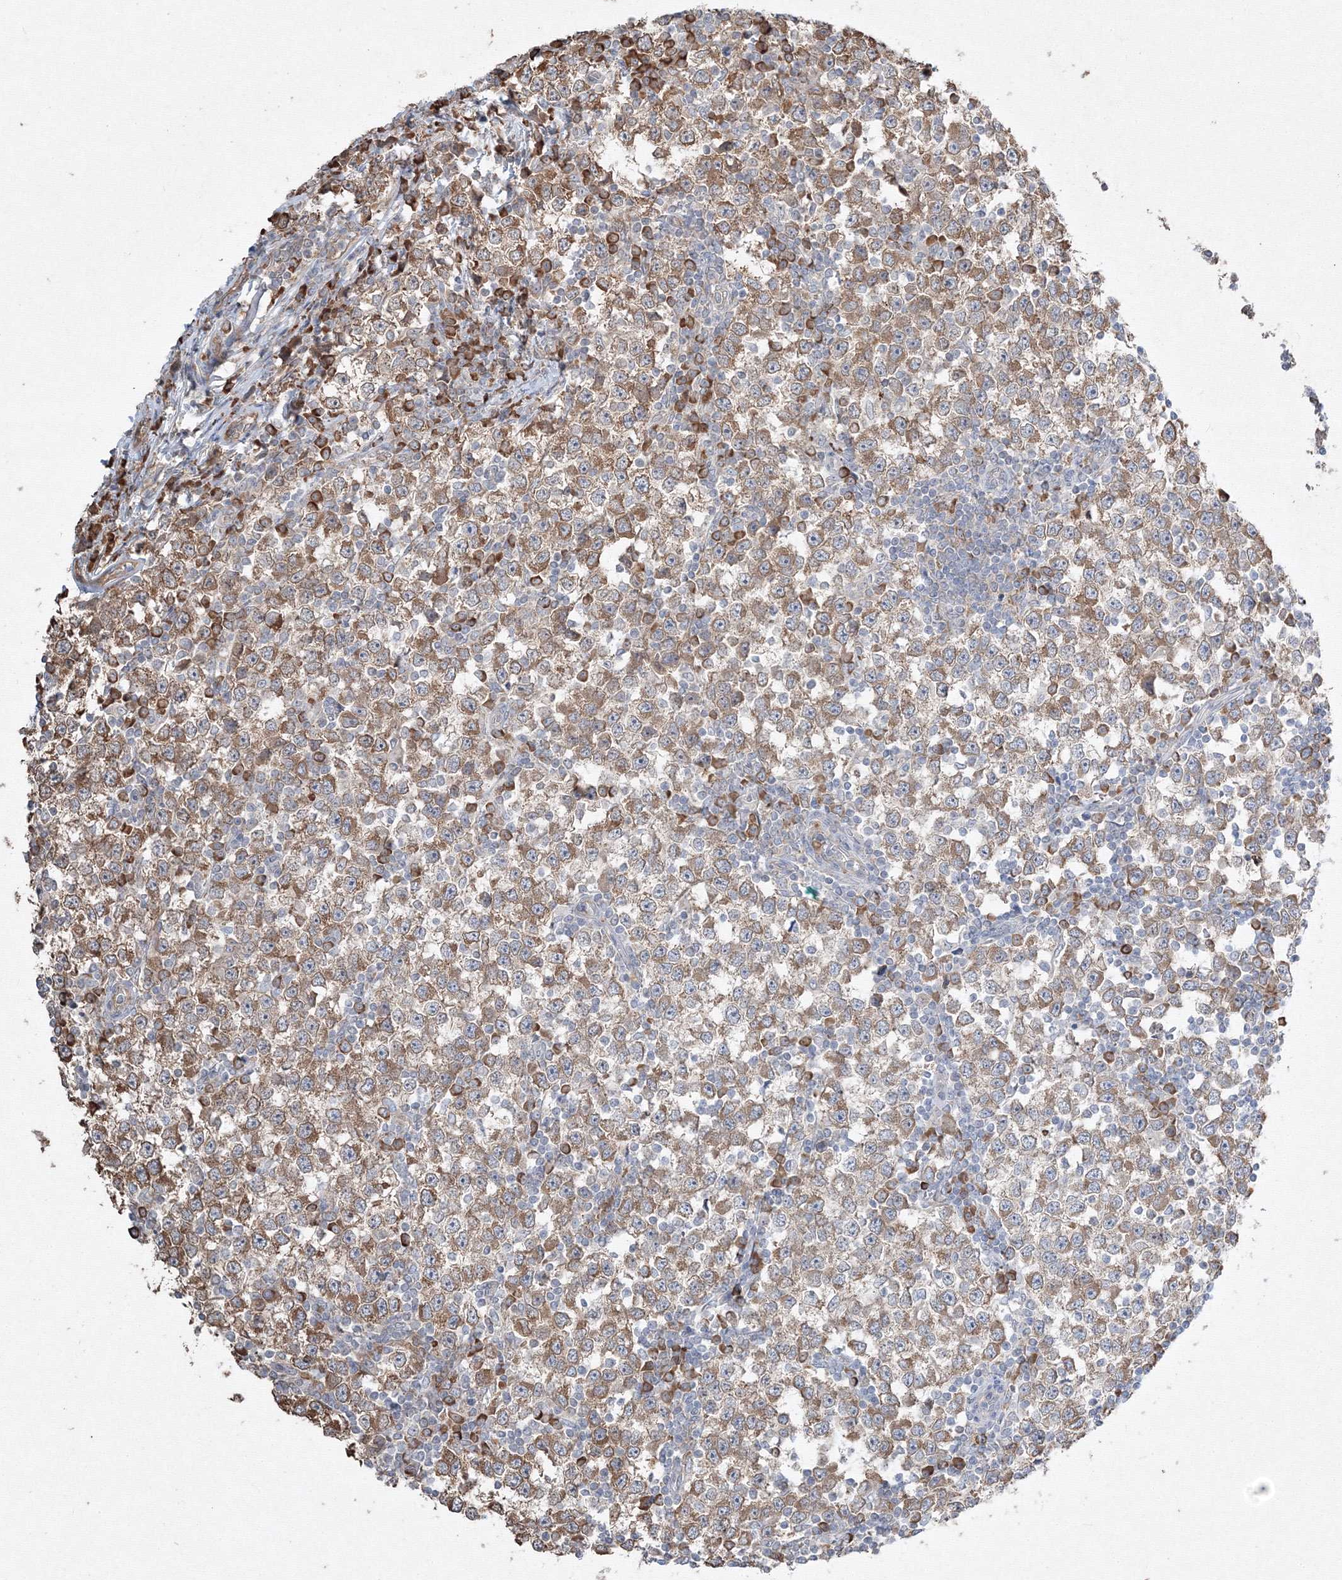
{"staining": {"intensity": "moderate", "quantity": "25%-75%", "location": "cytoplasmic/membranous"}, "tissue": "testis cancer", "cell_type": "Tumor cells", "image_type": "cancer", "snomed": [{"axis": "morphology", "description": "Seminoma, NOS"}, {"axis": "topography", "description": "Testis"}], "caption": "Human testis cancer (seminoma) stained with a protein marker demonstrates moderate staining in tumor cells.", "gene": "FBXL8", "patient": {"sex": "male", "age": 65}}